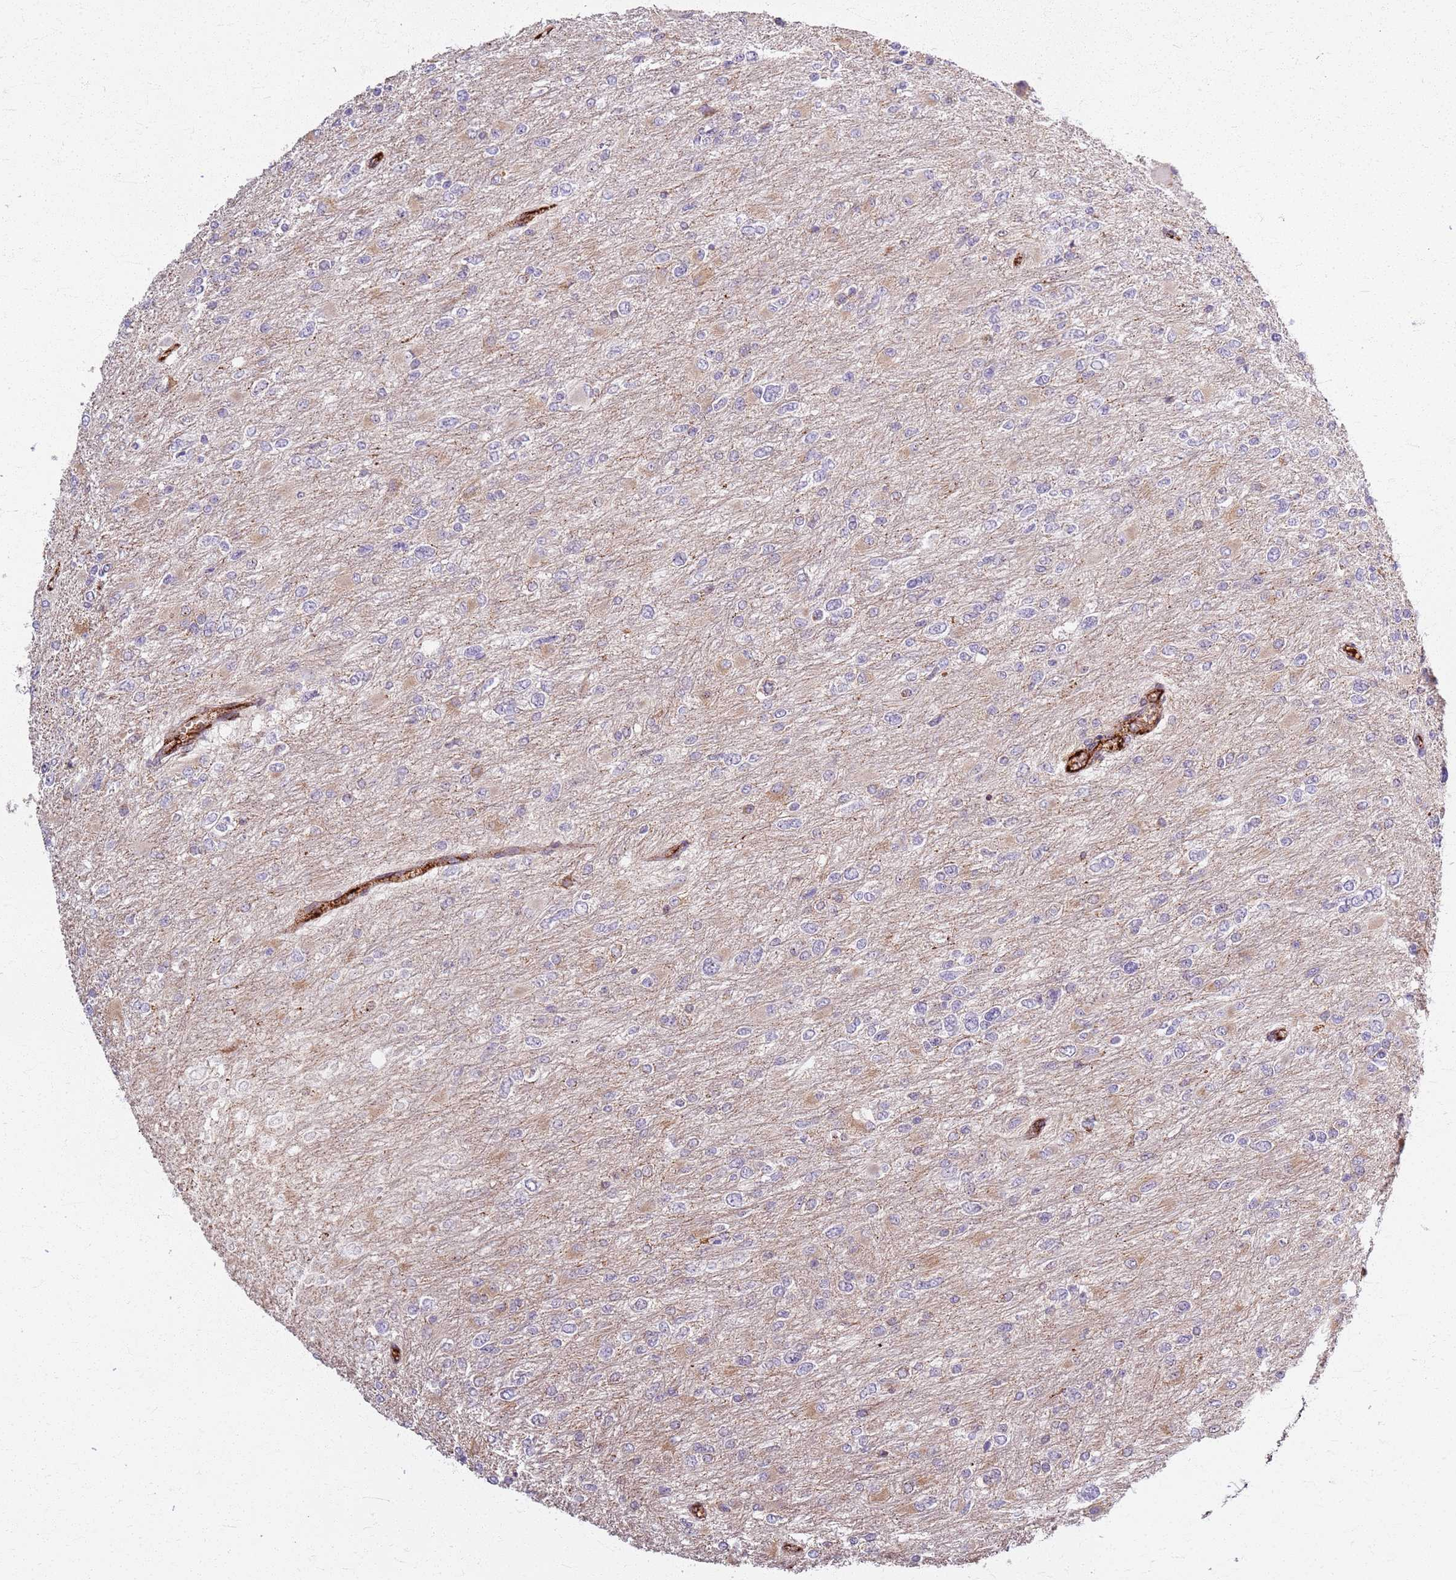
{"staining": {"intensity": "negative", "quantity": "none", "location": "none"}, "tissue": "glioma", "cell_type": "Tumor cells", "image_type": "cancer", "snomed": [{"axis": "morphology", "description": "Glioma, malignant, High grade"}, {"axis": "topography", "description": "Cerebral cortex"}], "caption": "The image exhibits no staining of tumor cells in glioma. The staining was performed using DAB (3,3'-diaminobenzidine) to visualize the protein expression in brown, while the nuclei were stained in blue with hematoxylin (Magnification: 20x).", "gene": "KRI1", "patient": {"sex": "female", "age": 36}}